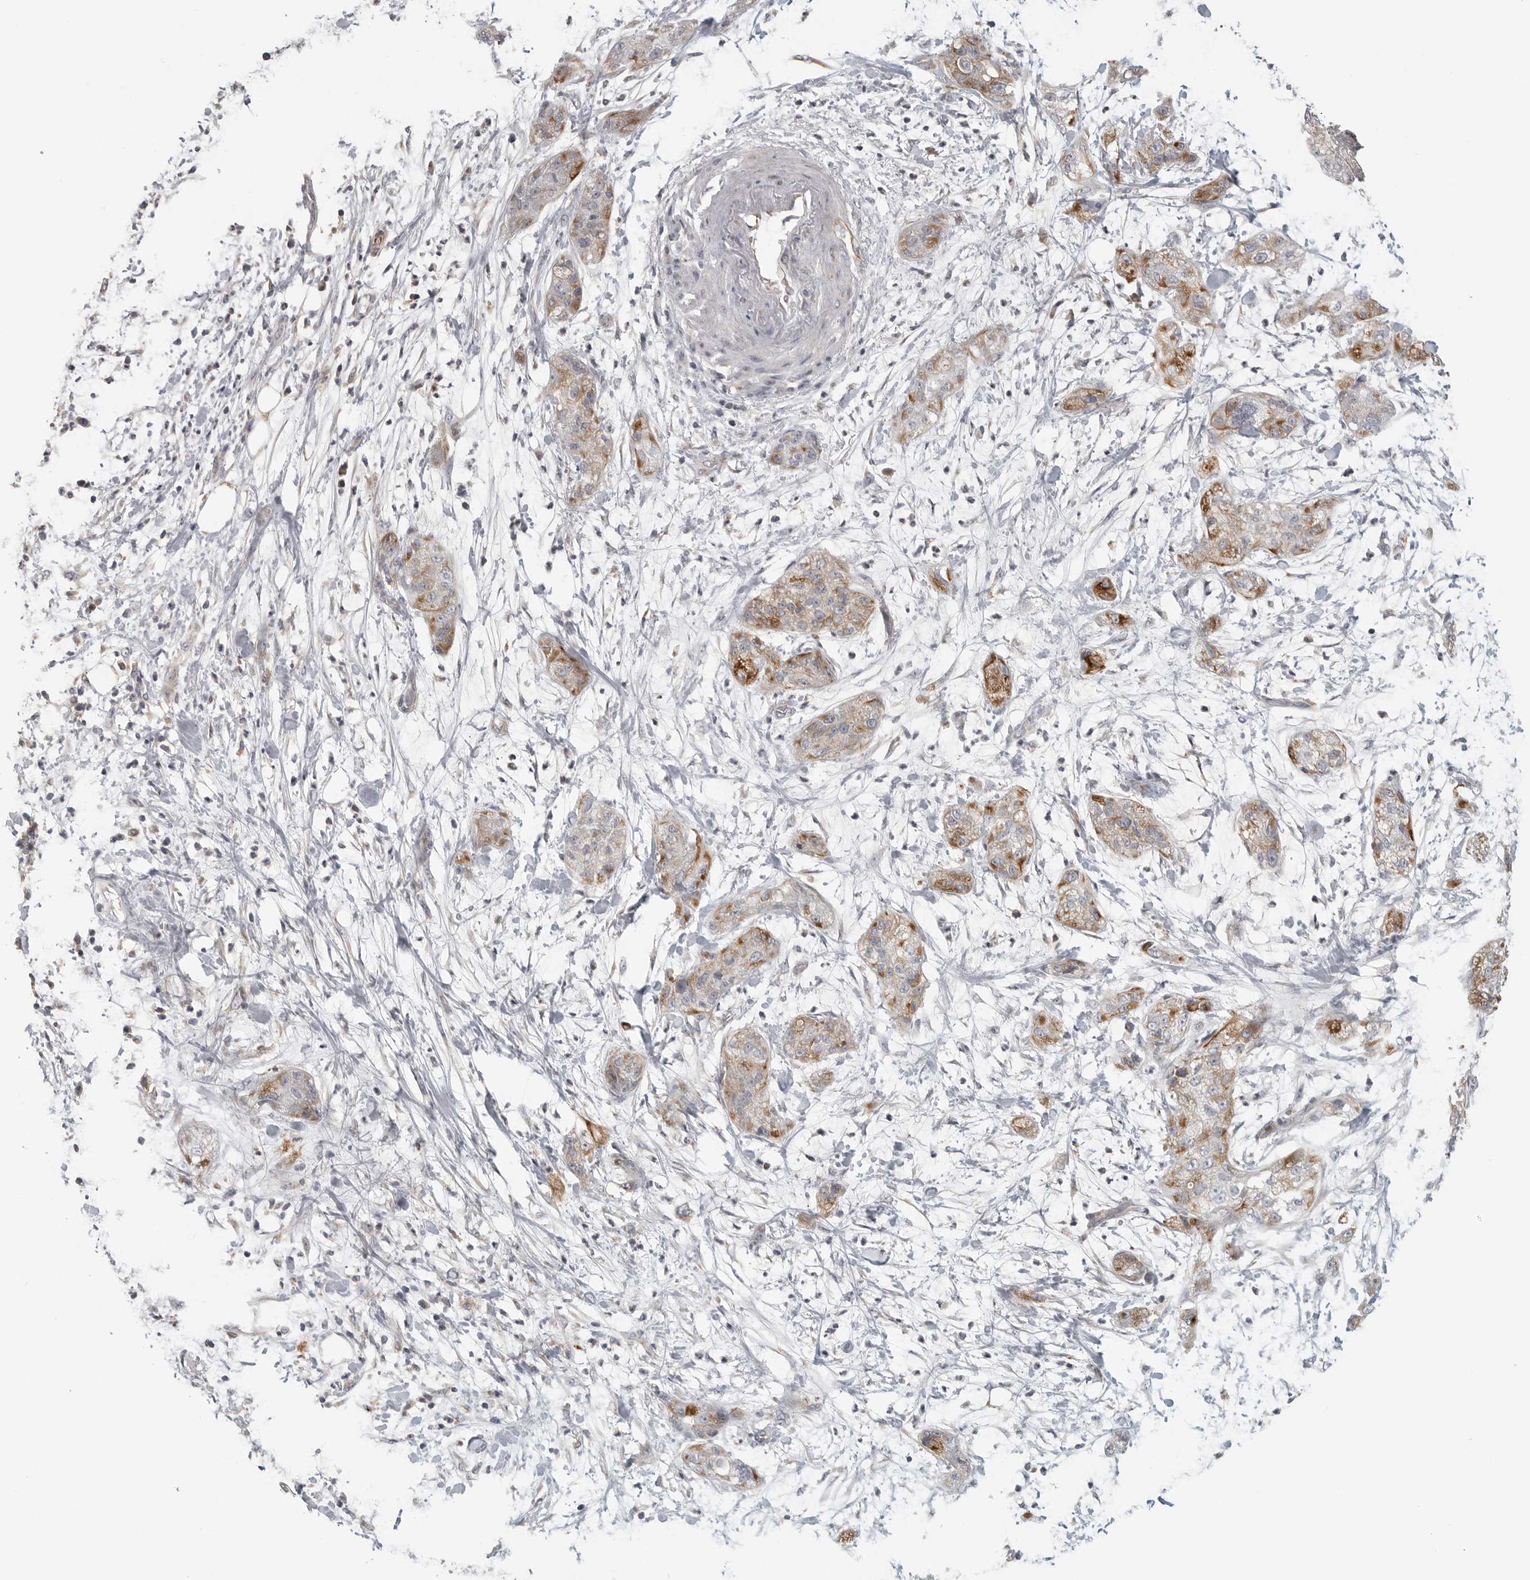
{"staining": {"intensity": "moderate", "quantity": "25%-75%", "location": "cytoplasmic/membranous"}, "tissue": "pancreatic cancer", "cell_type": "Tumor cells", "image_type": "cancer", "snomed": [{"axis": "morphology", "description": "Adenocarcinoma, NOS"}, {"axis": "topography", "description": "Pancreas"}], "caption": "Pancreatic adenocarcinoma stained with DAB (3,3'-diaminobenzidine) IHC demonstrates medium levels of moderate cytoplasmic/membranous expression in about 25%-75% of tumor cells.", "gene": "RXFP3", "patient": {"sex": "female", "age": 78}}